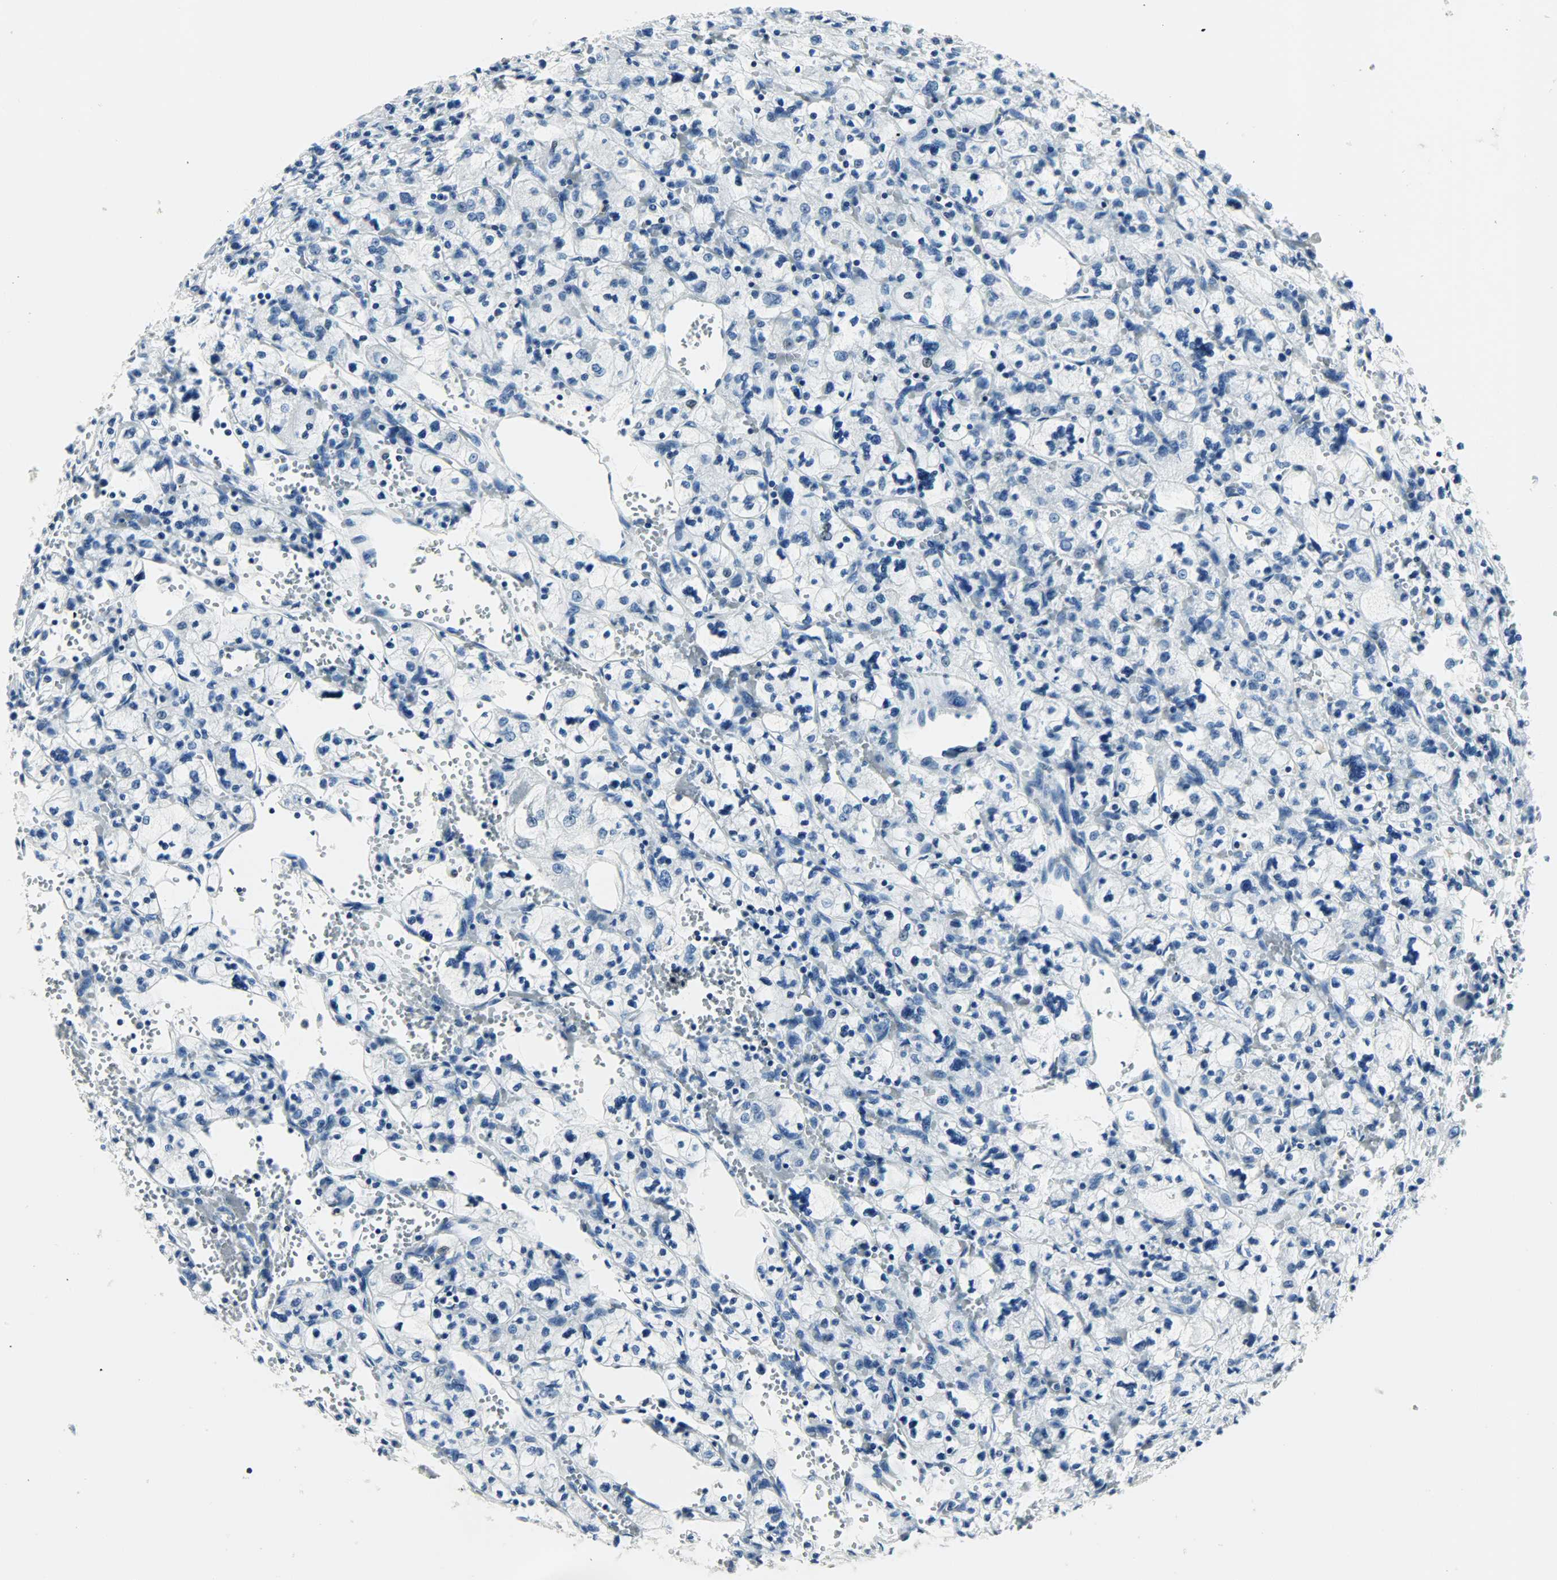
{"staining": {"intensity": "negative", "quantity": "none", "location": "none"}, "tissue": "renal cancer", "cell_type": "Tumor cells", "image_type": "cancer", "snomed": [{"axis": "morphology", "description": "Adenocarcinoma, NOS"}, {"axis": "topography", "description": "Kidney"}], "caption": "A micrograph of adenocarcinoma (renal) stained for a protein reveals no brown staining in tumor cells.", "gene": "PTPN6", "patient": {"sex": "female", "age": 83}}